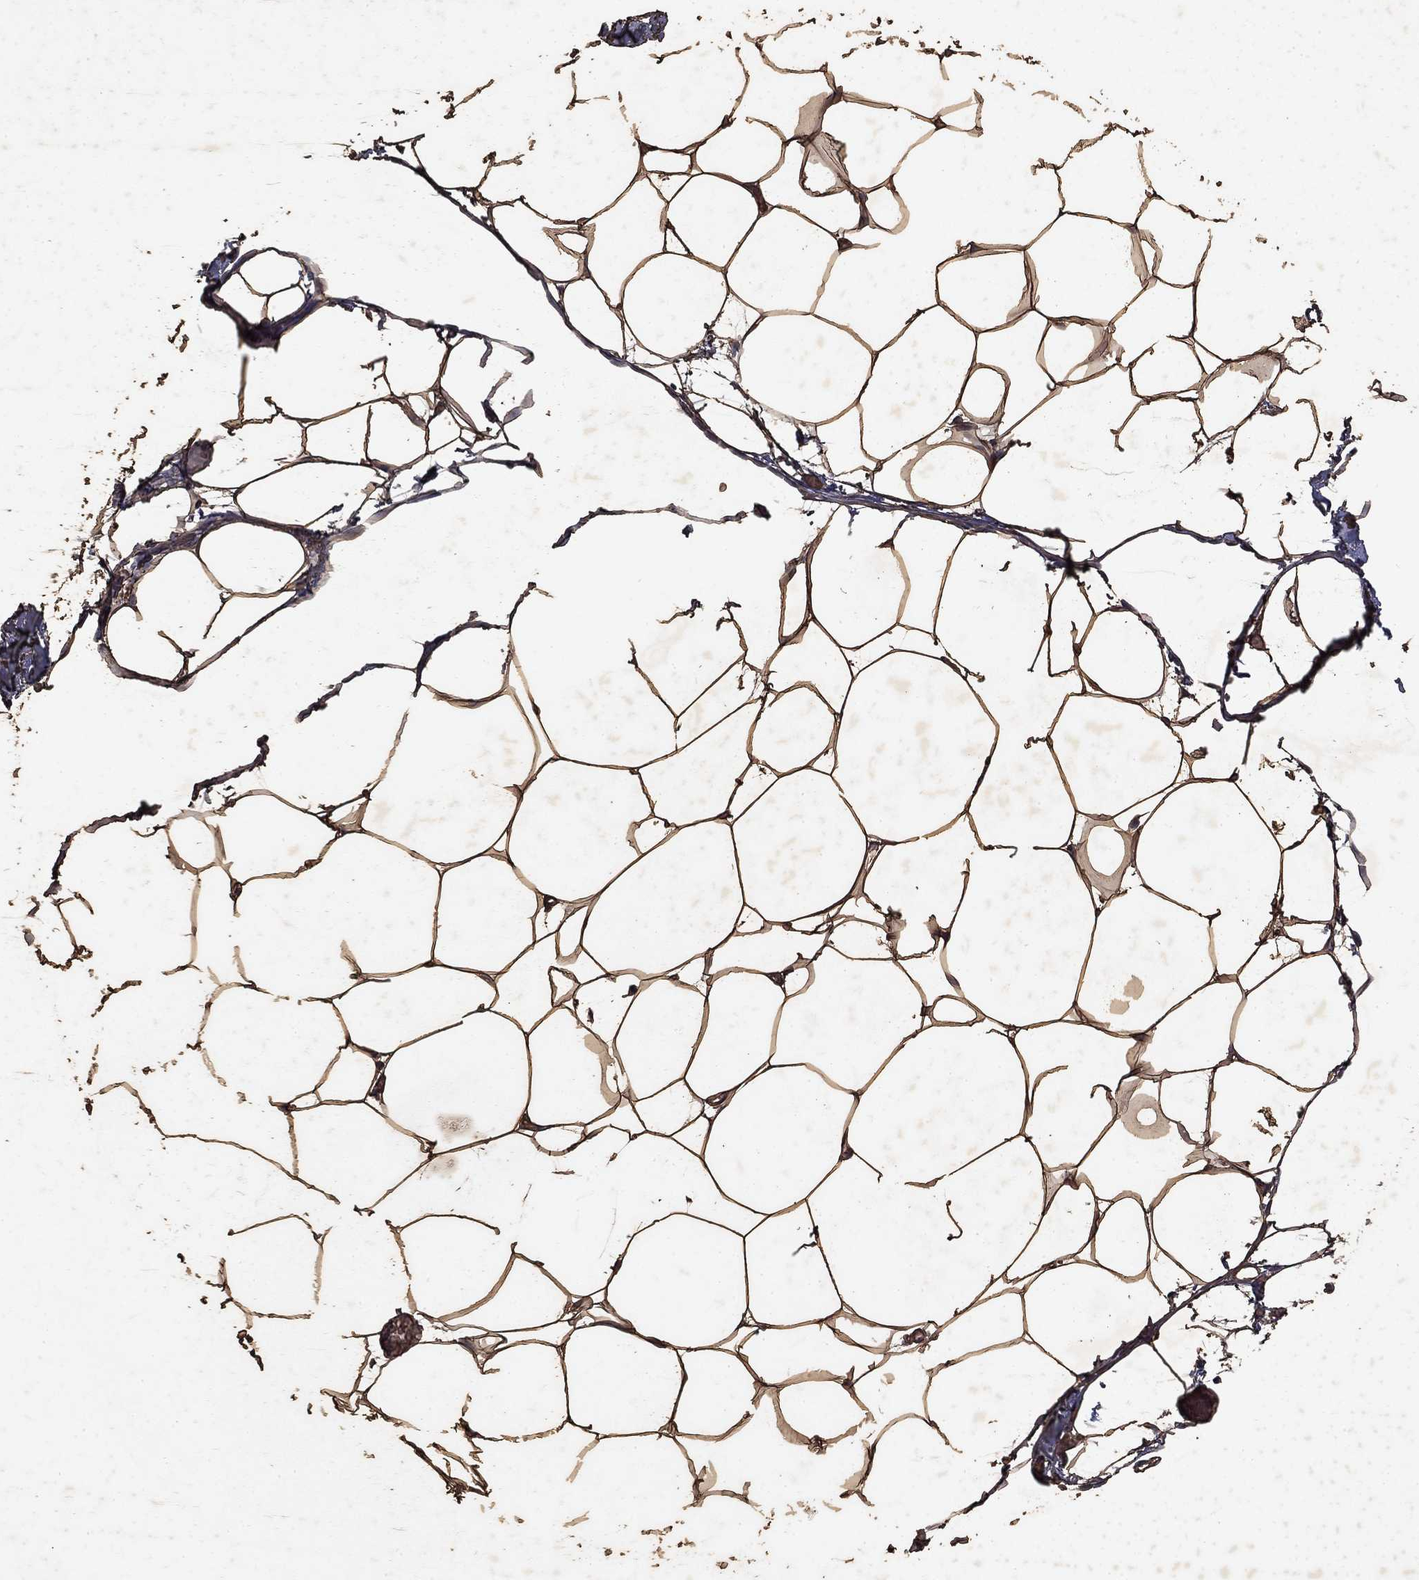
{"staining": {"intensity": "moderate", "quantity": ">75%", "location": "cytoplasmic/membranous"}, "tissue": "adipose tissue", "cell_type": "Adipocytes", "image_type": "normal", "snomed": [{"axis": "morphology", "description": "Normal tissue, NOS"}, {"axis": "topography", "description": "Adipose tissue"}], "caption": "Adipocytes demonstrate moderate cytoplasmic/membranous staining in approximately >75% of cells in benign adipose tissue. (DAB (3,3'-diaminobenzidine) = brown stain, brightfield microscopy at high magnification).", "gene": "COL4A2", "patient": {"sex": "male", "age": 57}}